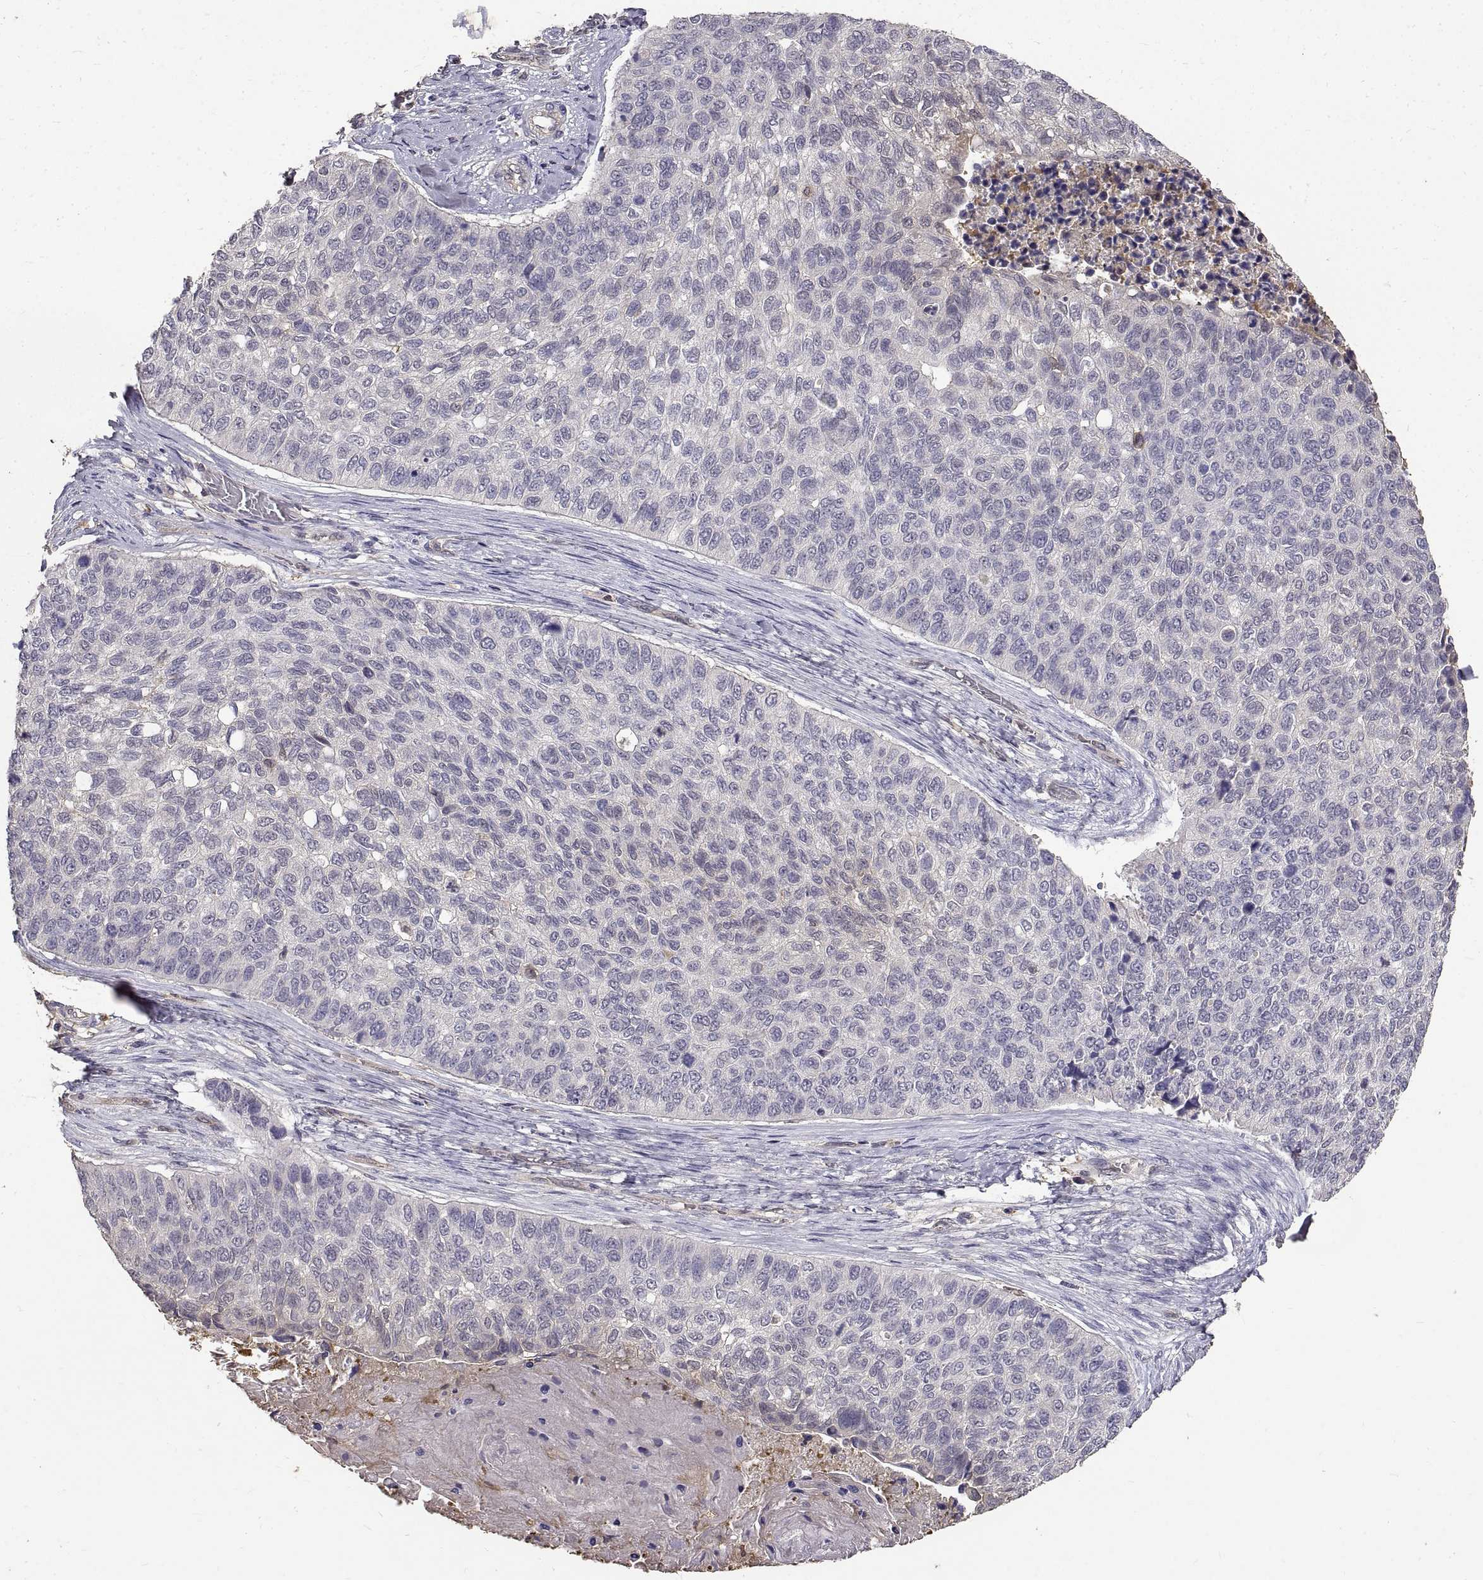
{"staining": {"intensity": "negative", "quantity": "none", "location": "none"}, "tissue": "lung cancer", "cell_type": "Tumor cells", "image_type": "cancer", "snomed": [{"axis": "morphology", "description": "Squamous cell carcinoma, NOS"}, {"axis": "topography", "description": "Lung"}], "caption": "This is an IHC micrograph of human lung cancer. There is no expression in tumor cells.", "gene": "PEA15", "patient": {"sex": "male", "age": 69}}